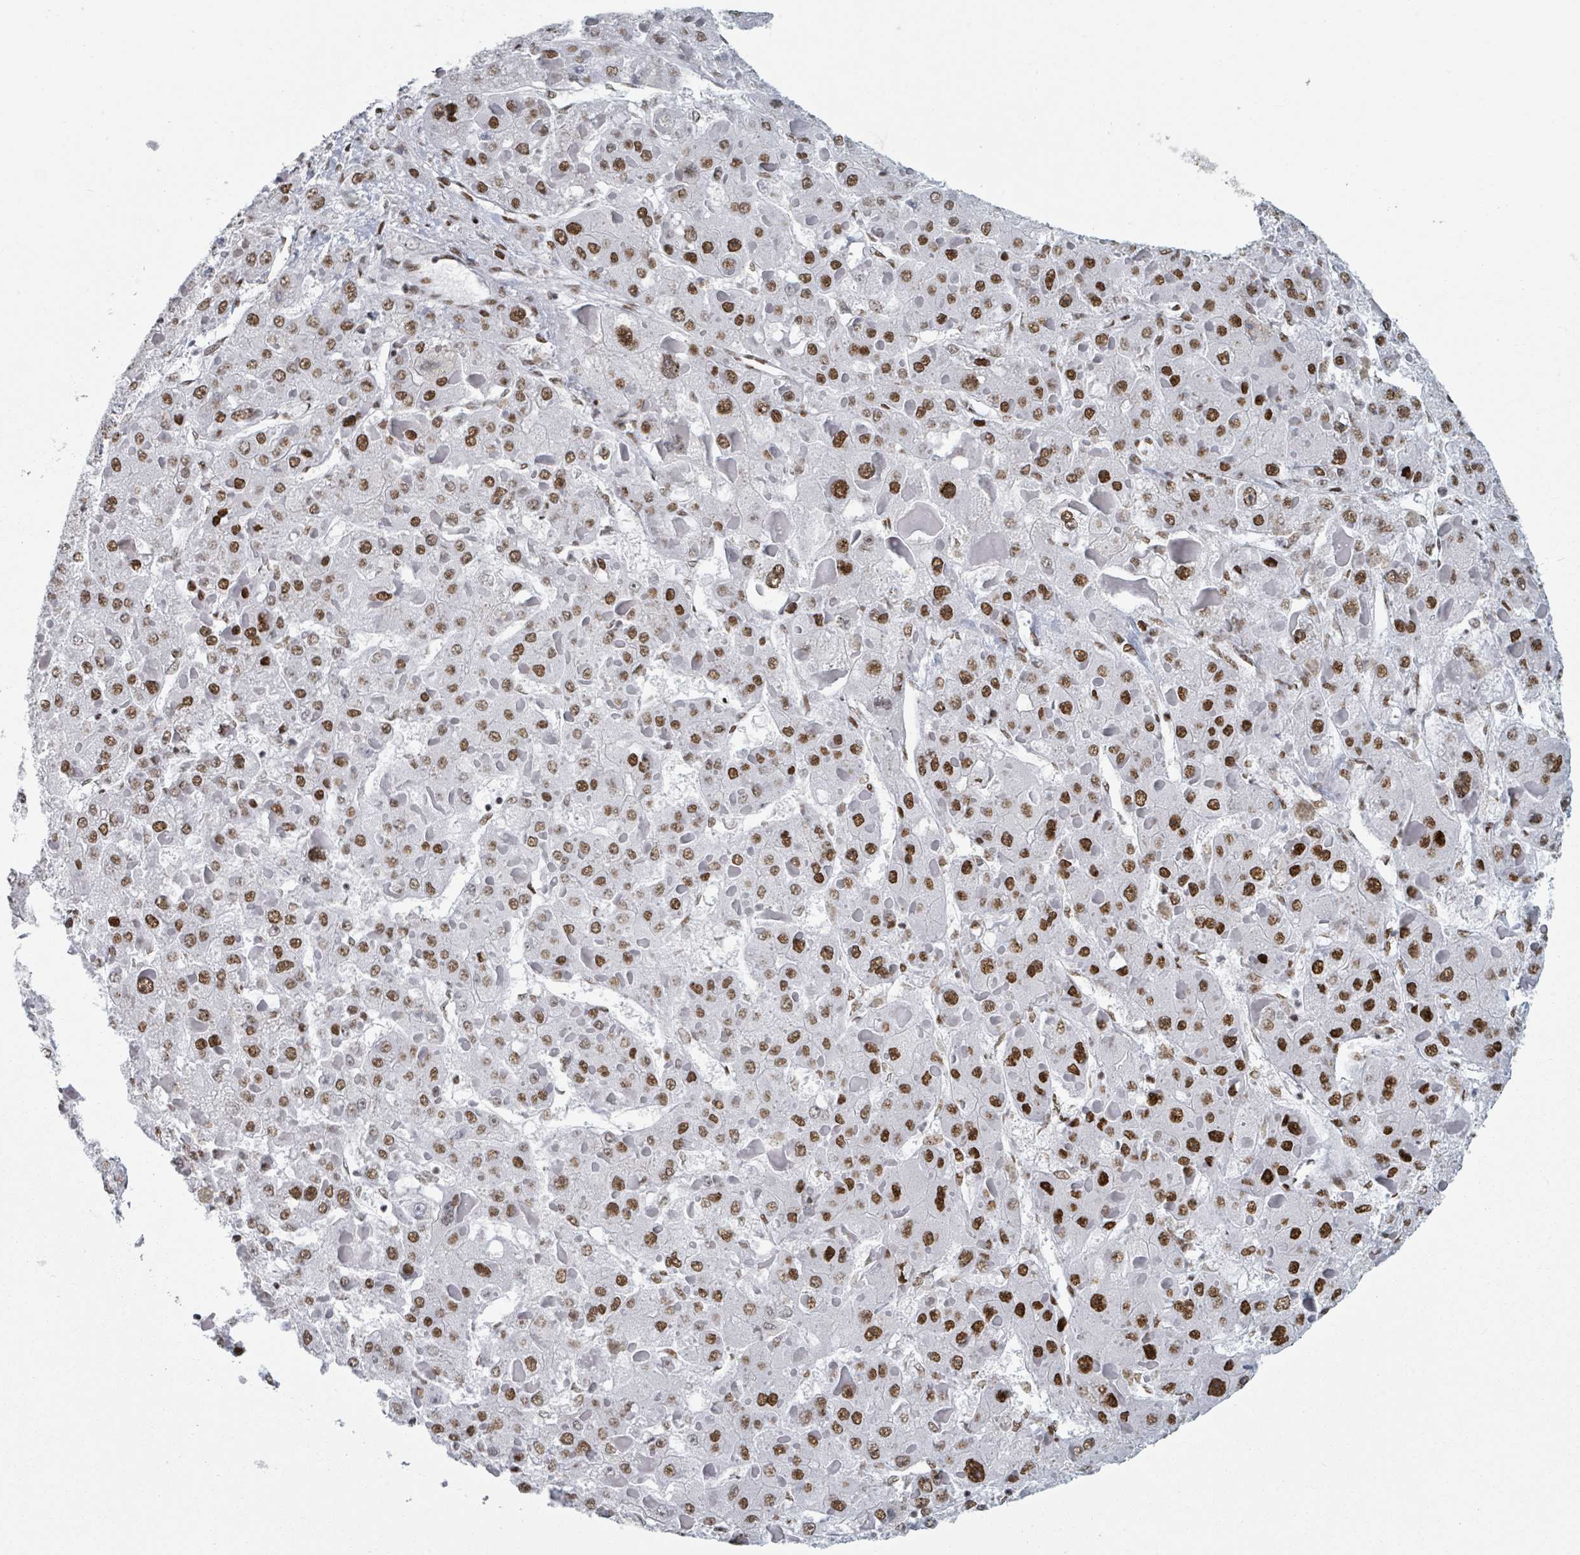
{"staining": {"intensity": "strong", "quantity": ">75%", "location": "nuclear"}, "tissue": "liver cancer", "cell_type": "Tumor cells", "image_type": "cancer", "snomed": [{"axis": "morphology", "description": "Carcinoma, Hepatocellular, NOS"}, {"axis": "topography", "description": "Liver"}], "caption": "Hepatocellular carcinoma (liver) stained with immunohistochemistry (IHC) reveals strong nuclear staining in about >75% of tumor cells. Nuclei are stained in blue.", "gene": "DHX16", "patient": {"sex": "female", "age": 73}}